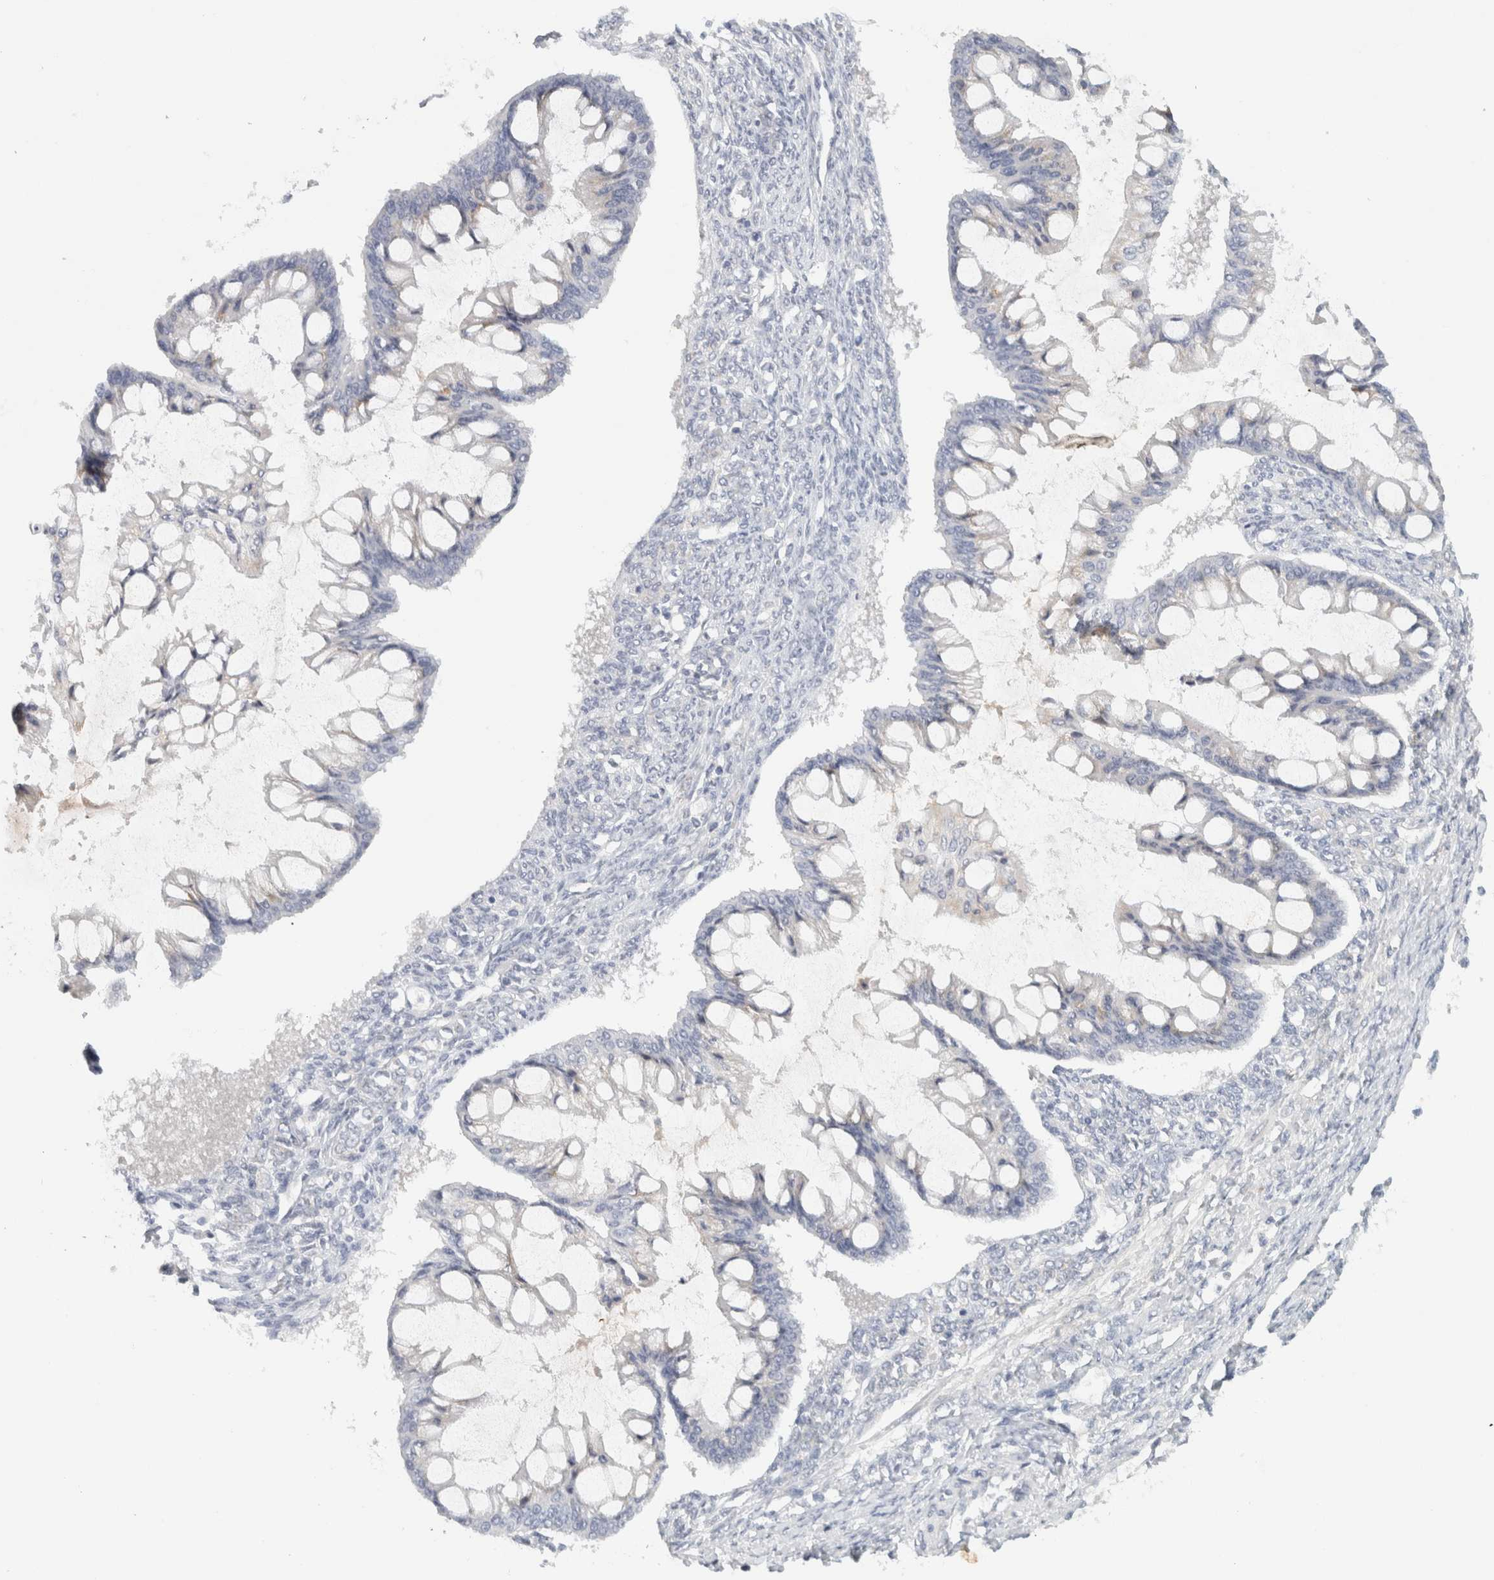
{"staining": {"intensity": "negative", "quantity": "none", "location": "none"}, "tissue": "ovarian cancer", "cell_type": "Tumor cells", "image_type": "cancer", "snomed": [{"axis": "morphology", "description": "Cystadenocarcinoma, mucinous, NOS"}, {"axis": "topography", "description": "Ovary"}], "caption": "An immunohistochemistry (IHC) histopathology image of ovarian mucinous cystadenocarcinoma is shown. There is no staining in tumor cells of ovarian mucinous cystadenocarcinoma.", "gene": "STK31", "patient": {"sex": "female", "age": 73}}